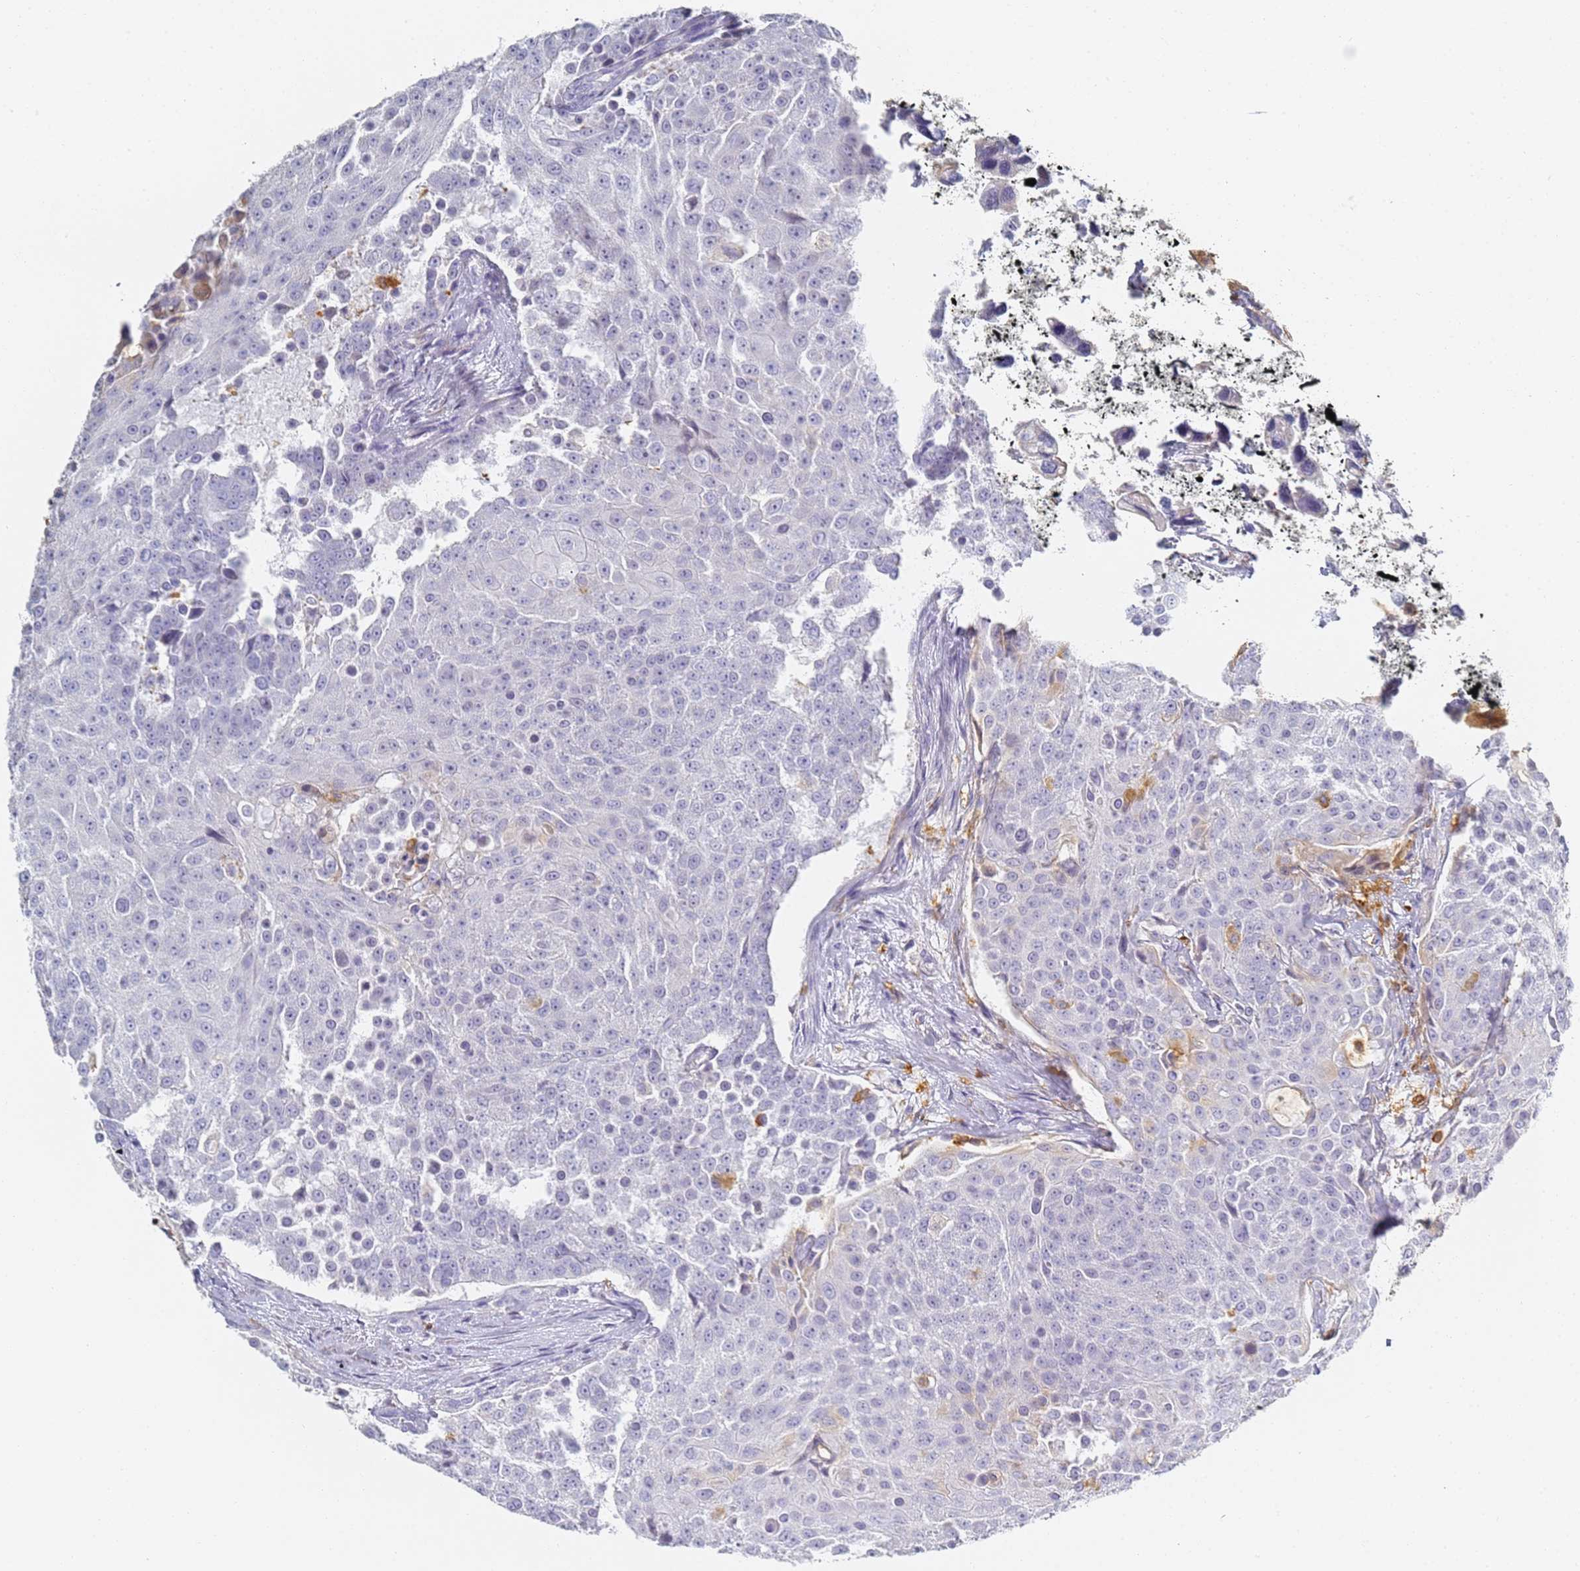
{"staining": {"intensity": "negative", "quantity": "none", "location": "none"}, "tissue": "urothelial cancer", "cell_type": "Tumor cells", "image_type": "cancer", "snomed": [{"axis": "morphology", "description": "Urothelial carcinoma, High grade"}, {"axis": "topography", "description": "Urinary bladder"}], "caption": "Micrograph shows no significant protein expression in tumor cells of urothelial carcinoma (high-grade).", "gene": "BIN2", "patient": {"sex": "female", "age": 63}}